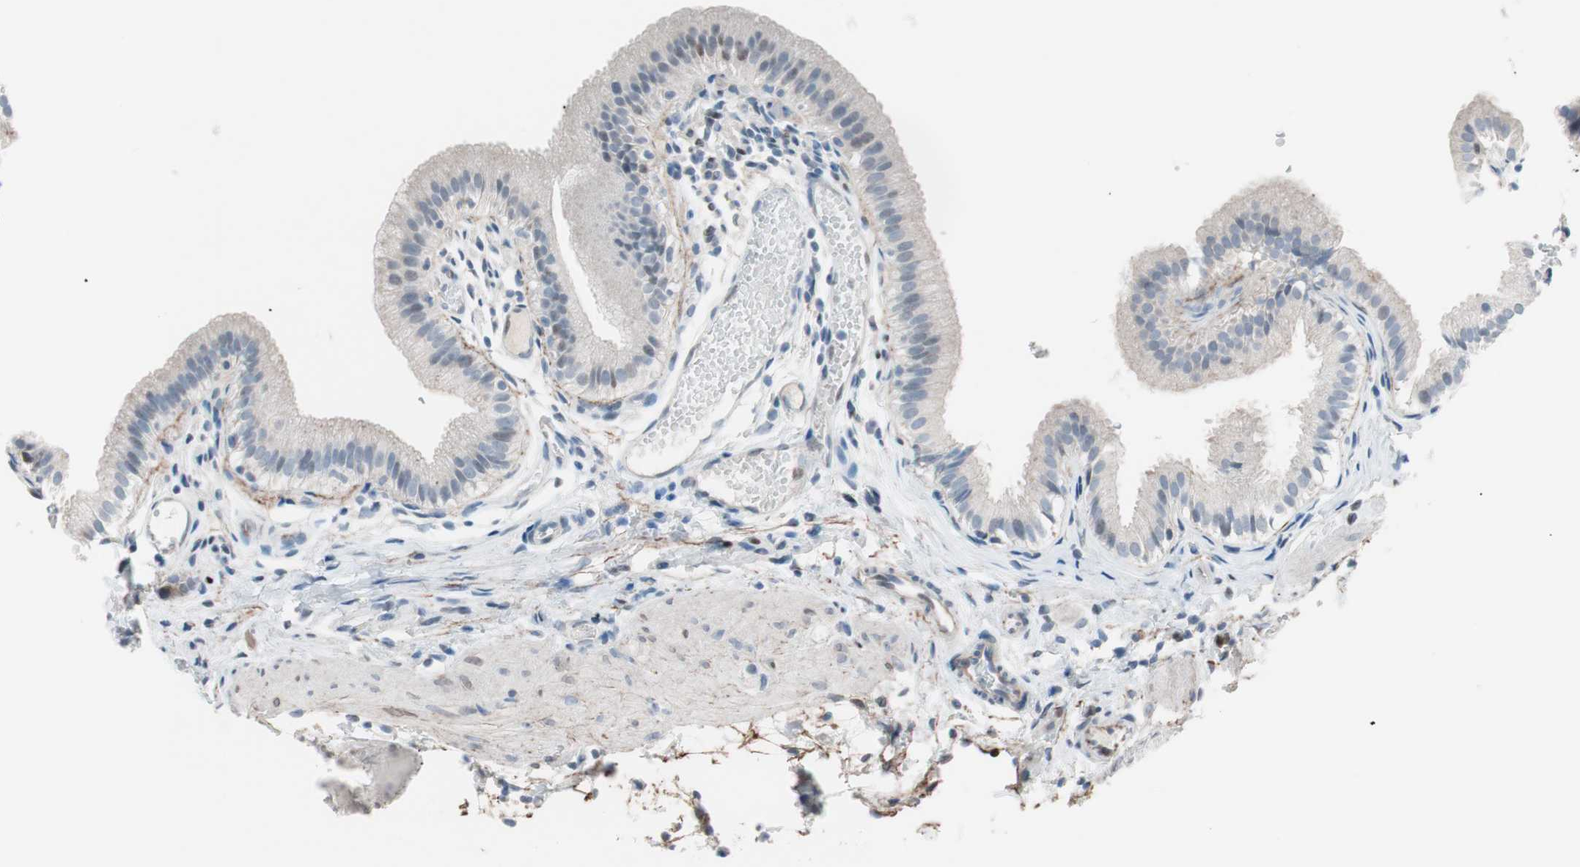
{"staining": {"intensity": "negative", "quantity": "none", "location": "none"}, "tissue": "gallbladder", "cell_type": "Glandular cells", "image_type": "normal", "snomed": [{"axis": "morphology", "description": "Normal tissue, NOS"}, {"axis": "topography", "description": "Gallbladder"}], "caption": "There is no significant staining in glandular cells of gallbladder. Brightfield microscopy of immunohistochemistry stained with DAB (brown) and hematoxylin (blue), captured at high magnification.", "gene": "FOSL1", "patient": {"sex": "female", "age": 26}}